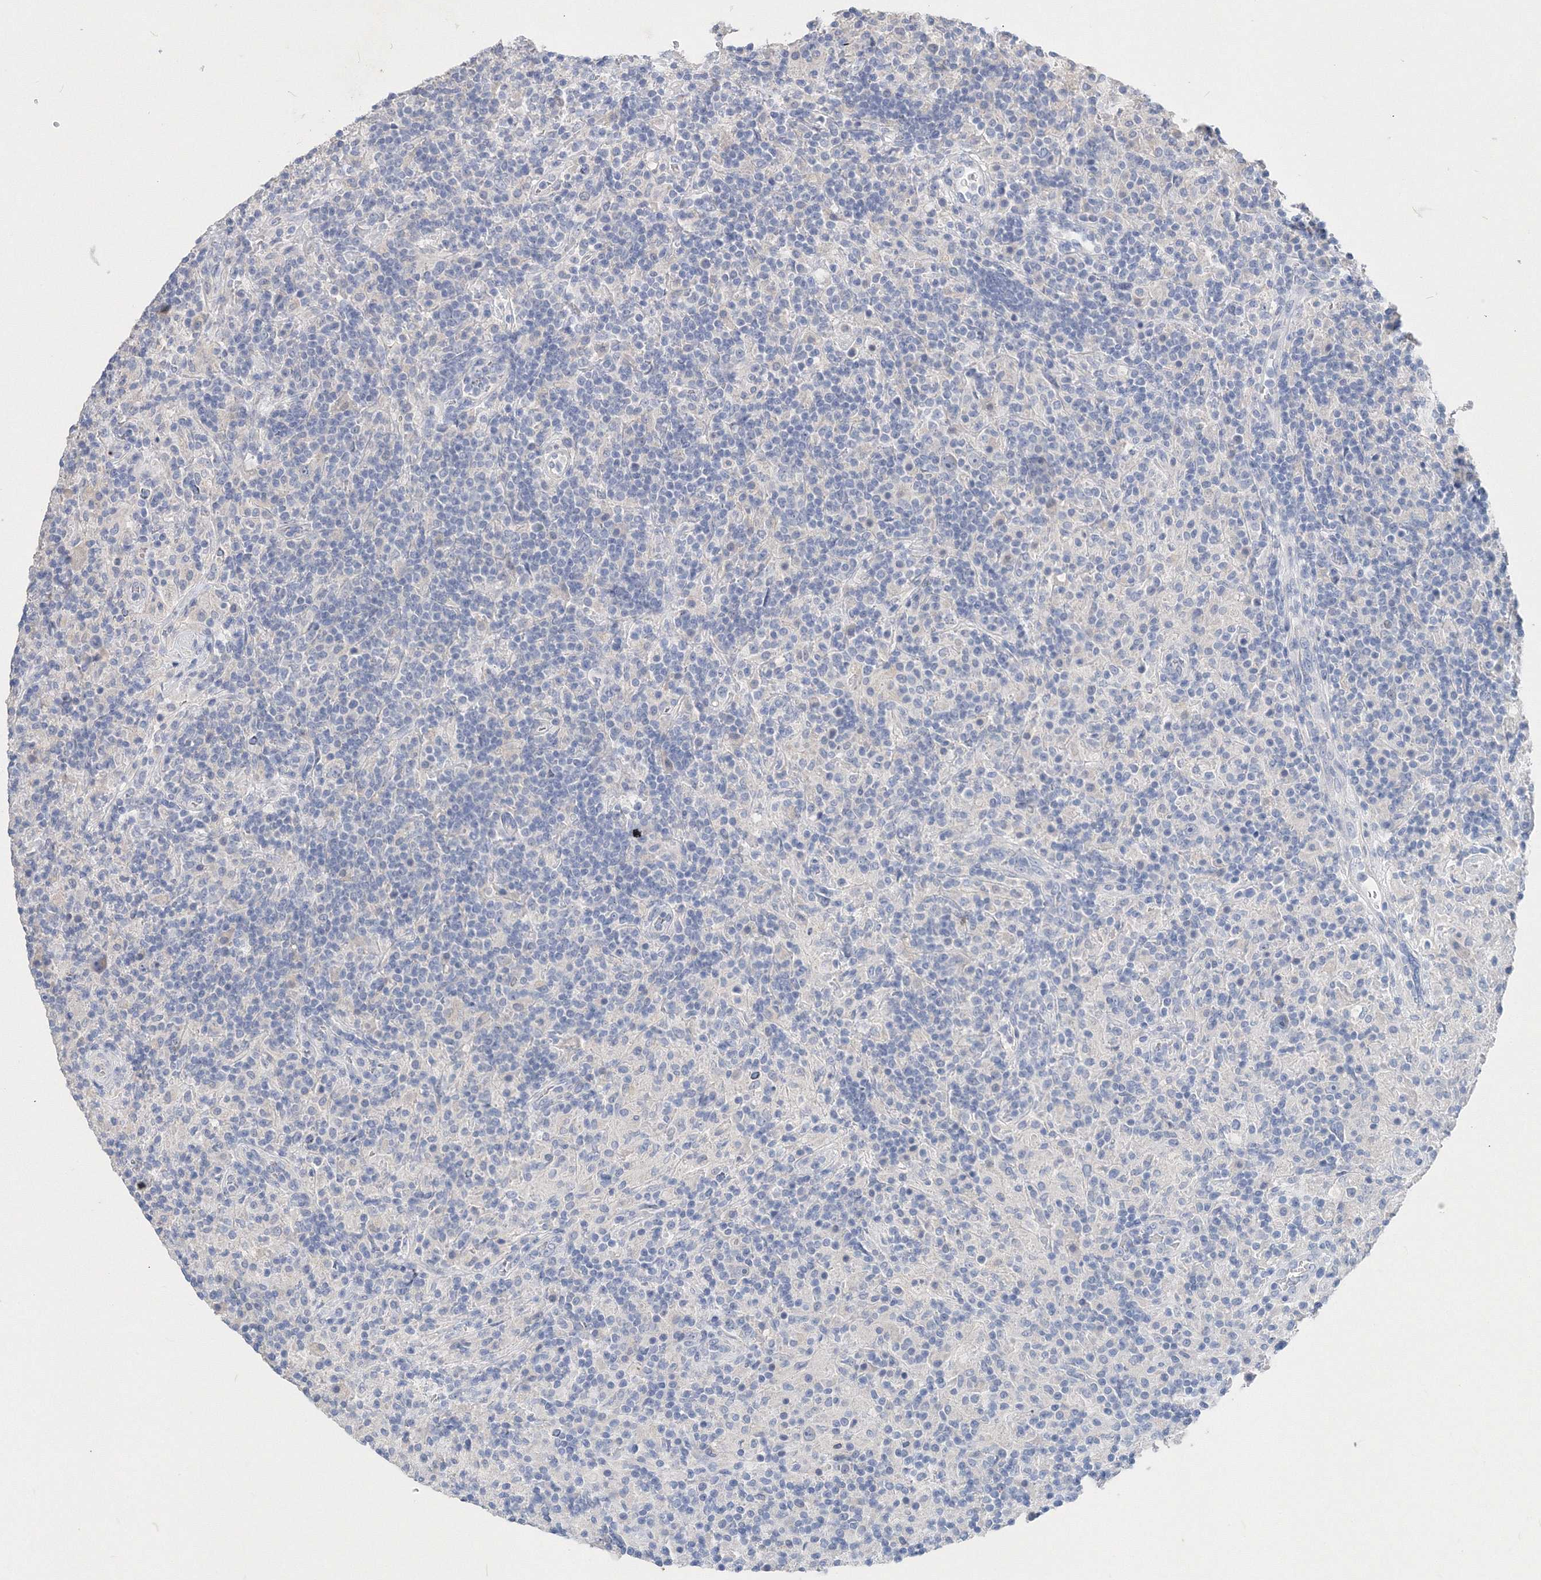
{"staining": {"intensity": "negative", "quantity": "none", "location": "none"}, "tissue": "lymphoma", "cell_type": "Tumor cells", "image_type": "cancer", "snomed": [{"axis": "morphology", "description": "Hodgkin's disease, NOS"}, {"axis": "topography", "description": "Lymph node"}], "caption": "Human lymphoma stained for a protein using immunohistochemistry (IHC) demonstrates no positivity in tumor cells.", "gene": "OSBPL6", "patient": {"sex": "male", "age": 70}}